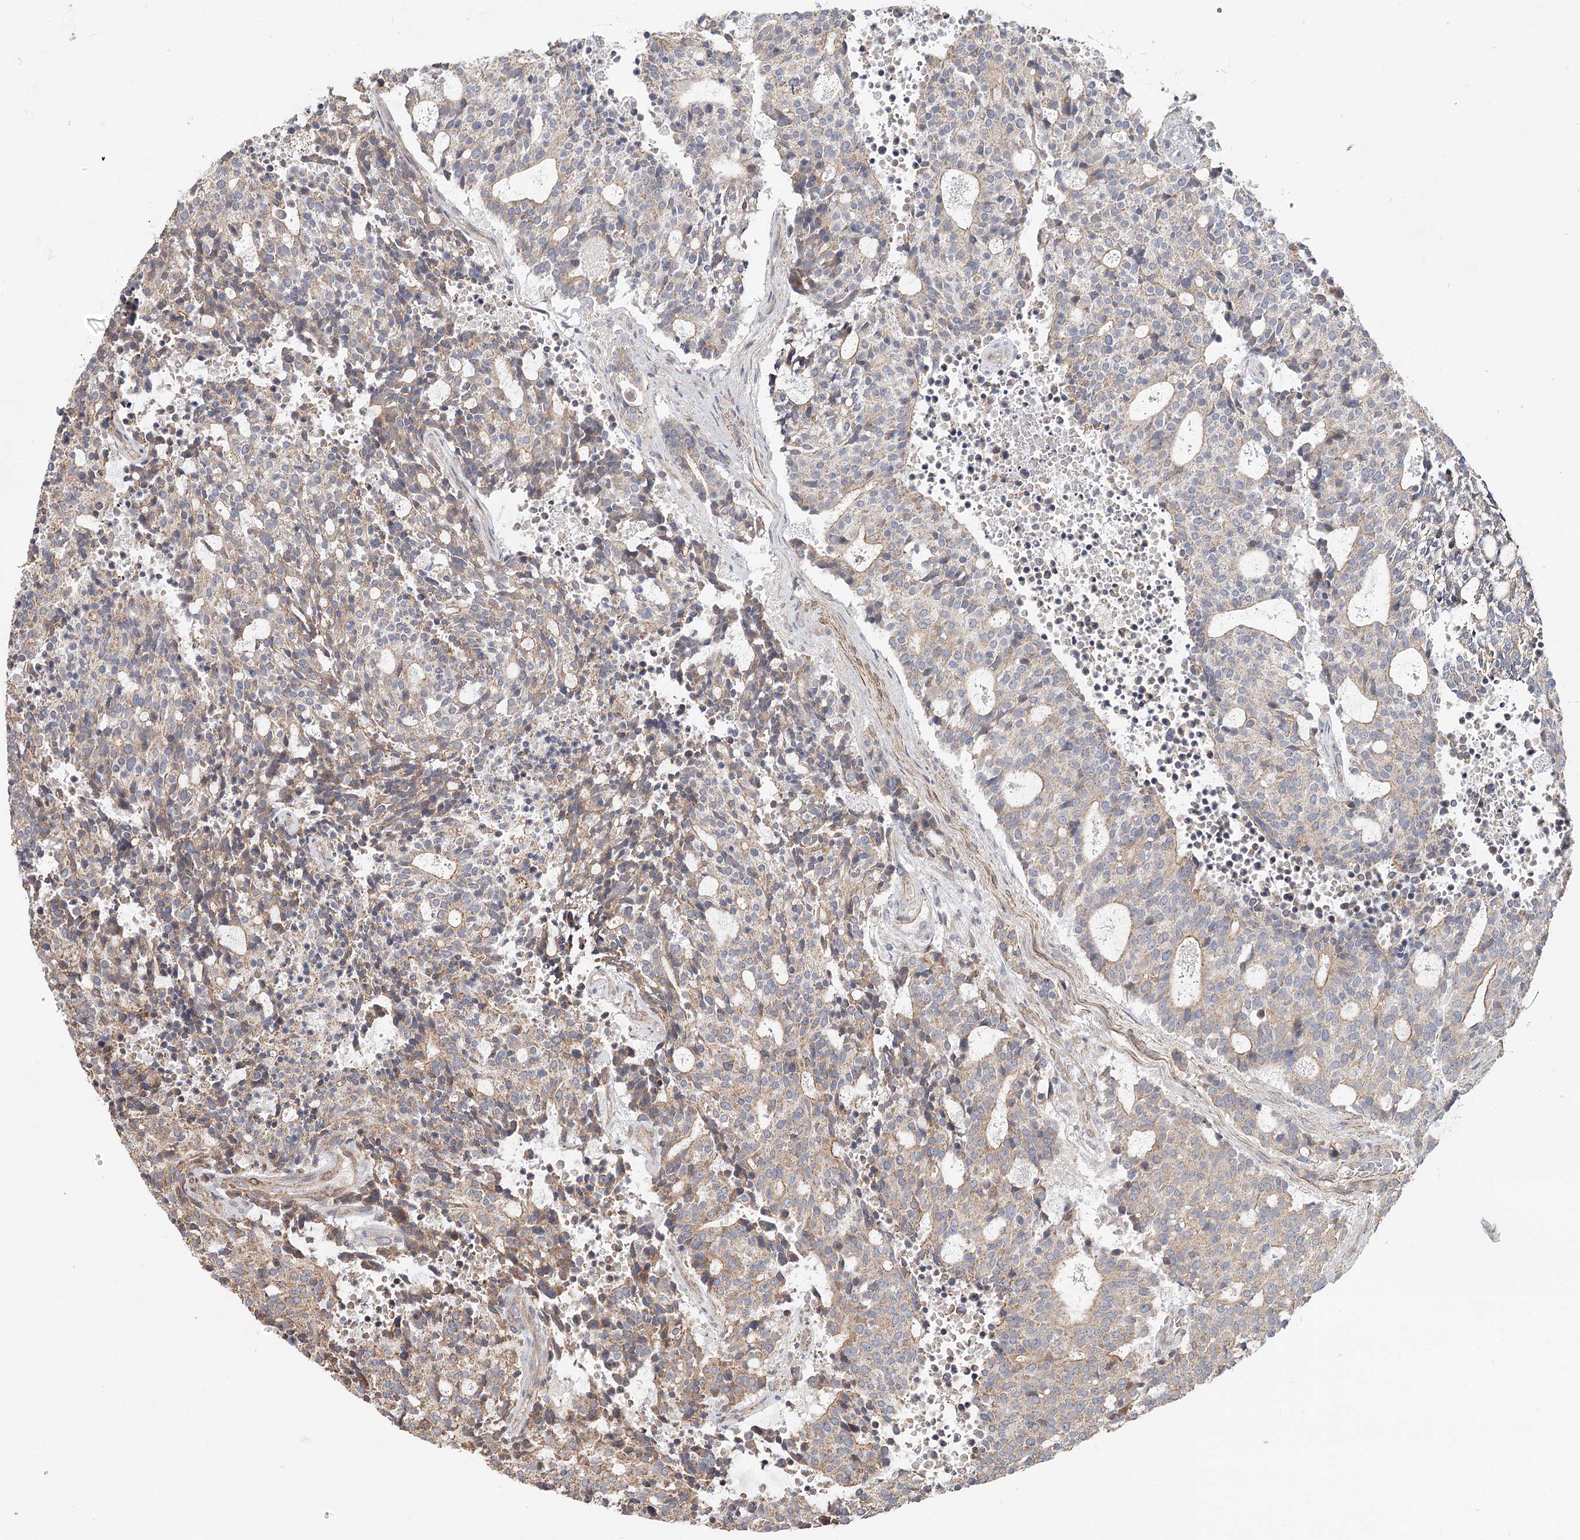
{"staining": {"intensity": "weak", "quantity": ">75%", "location": "cytoplasmic/membranous"}, "tissue": "carcinoid", "cell_type": "Tumor cells", "image_type": "cancer", "snomed": [{"axis": "morphology", "description": "Carcinoid, malignant, NOS"}, {"axis": "topography", "description": "Pancreas"}], "caption": "Protein expression analysis of human carcinoid (malignant) reveals weak cytoplasmic/membranous positivity in approximately >75% of tumor cells.", "gene": "DHRS9", "patient": {"sex": "female", "age": 54}}